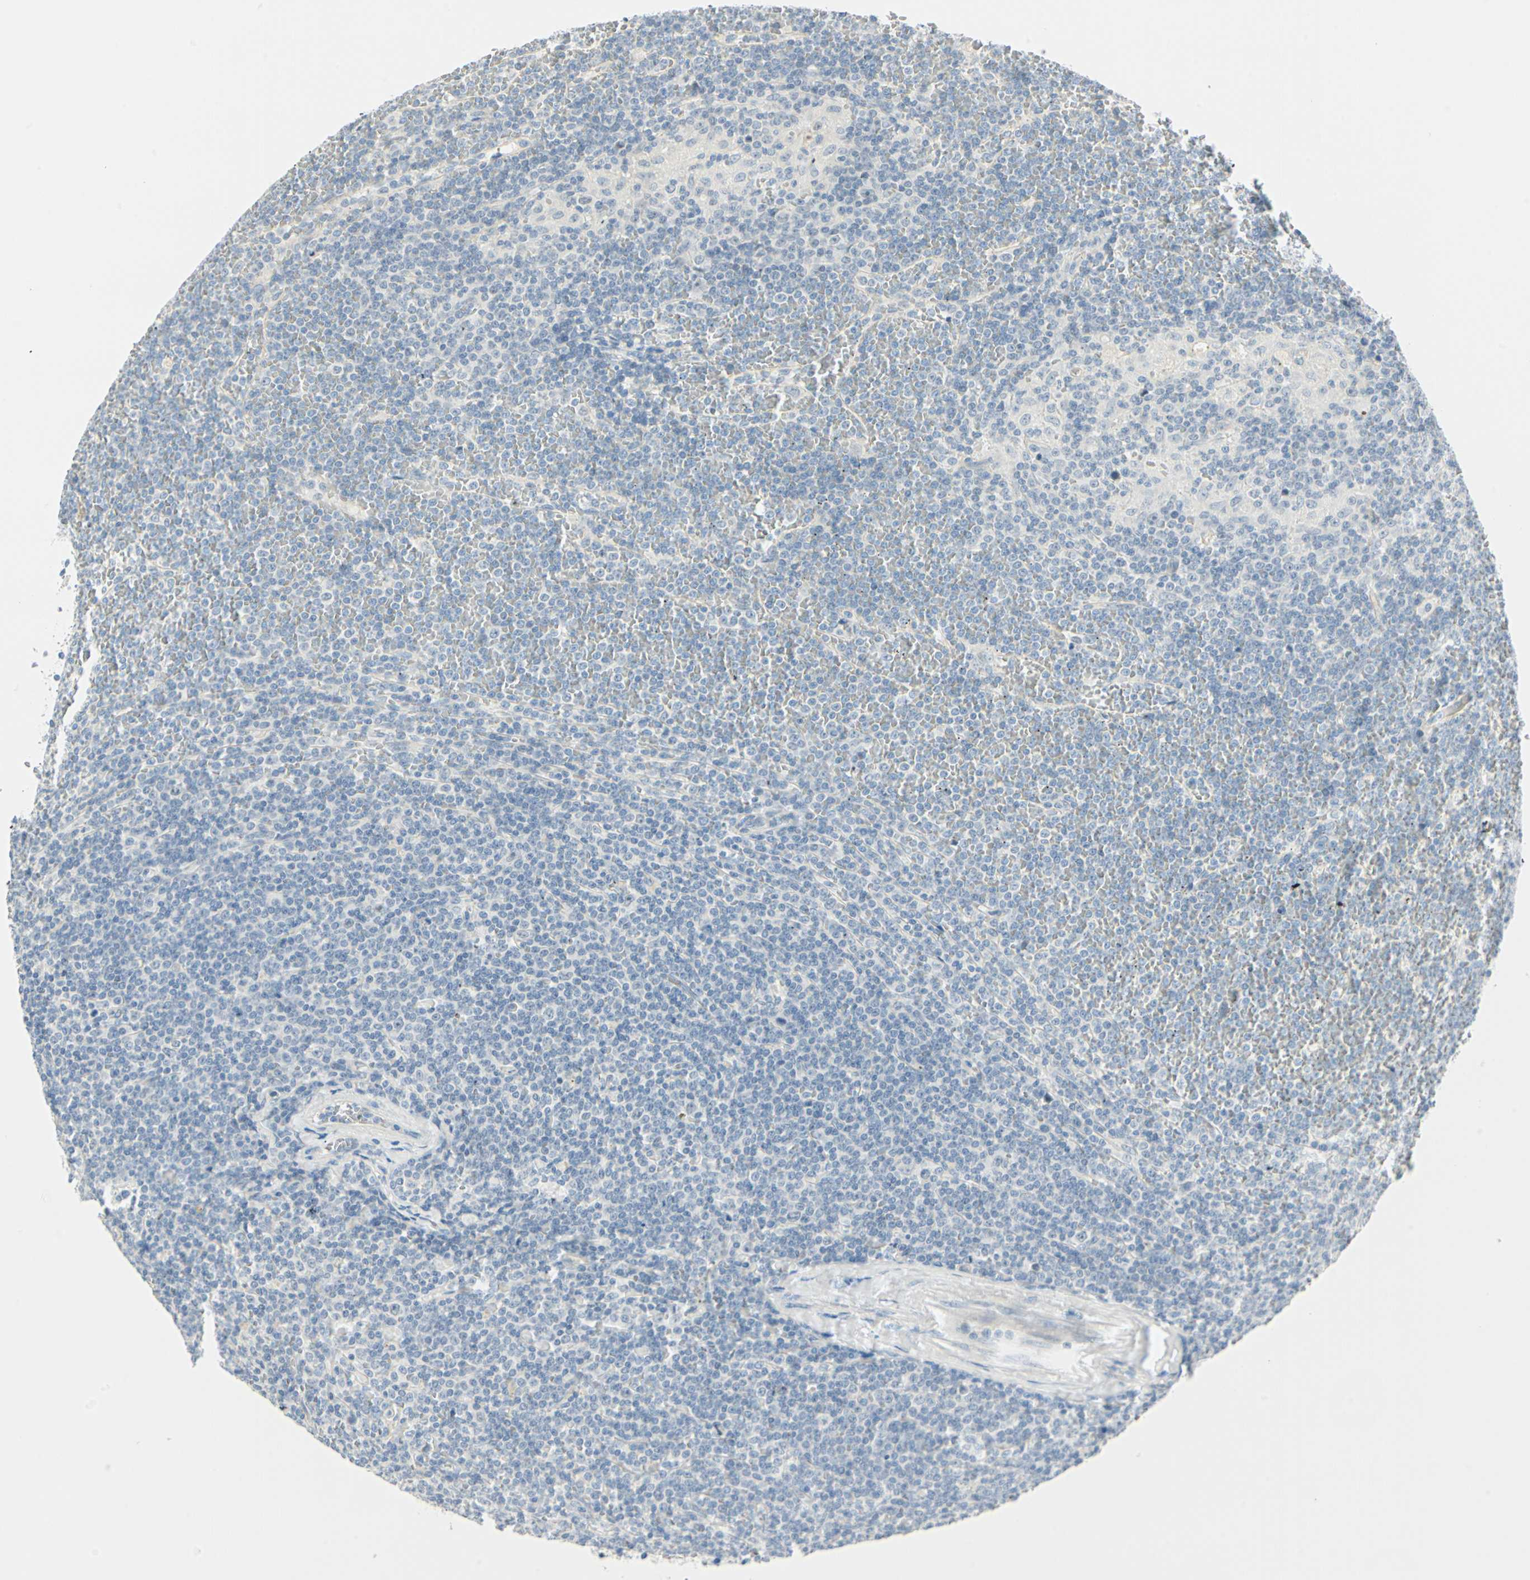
{"staining": {"intensity": "negative", "quantity": "none", "location": "none"}, "tissue": "lymphoma", "cell_type": "Tumor cells", "image_type": "cancer", "snomed": [{"axis": "morphology", "description": "Malignant lymphoma, non-Hodgkin's type, Low grade"}, {"axis": "topography", "description": "Spleen"}], "caption": "DAB immunohistochemical staining of human lymphoma shows no significant staining in tumor cells.", "gene": "MLLT10", "patient": {"sex": "female", "age": 19}}